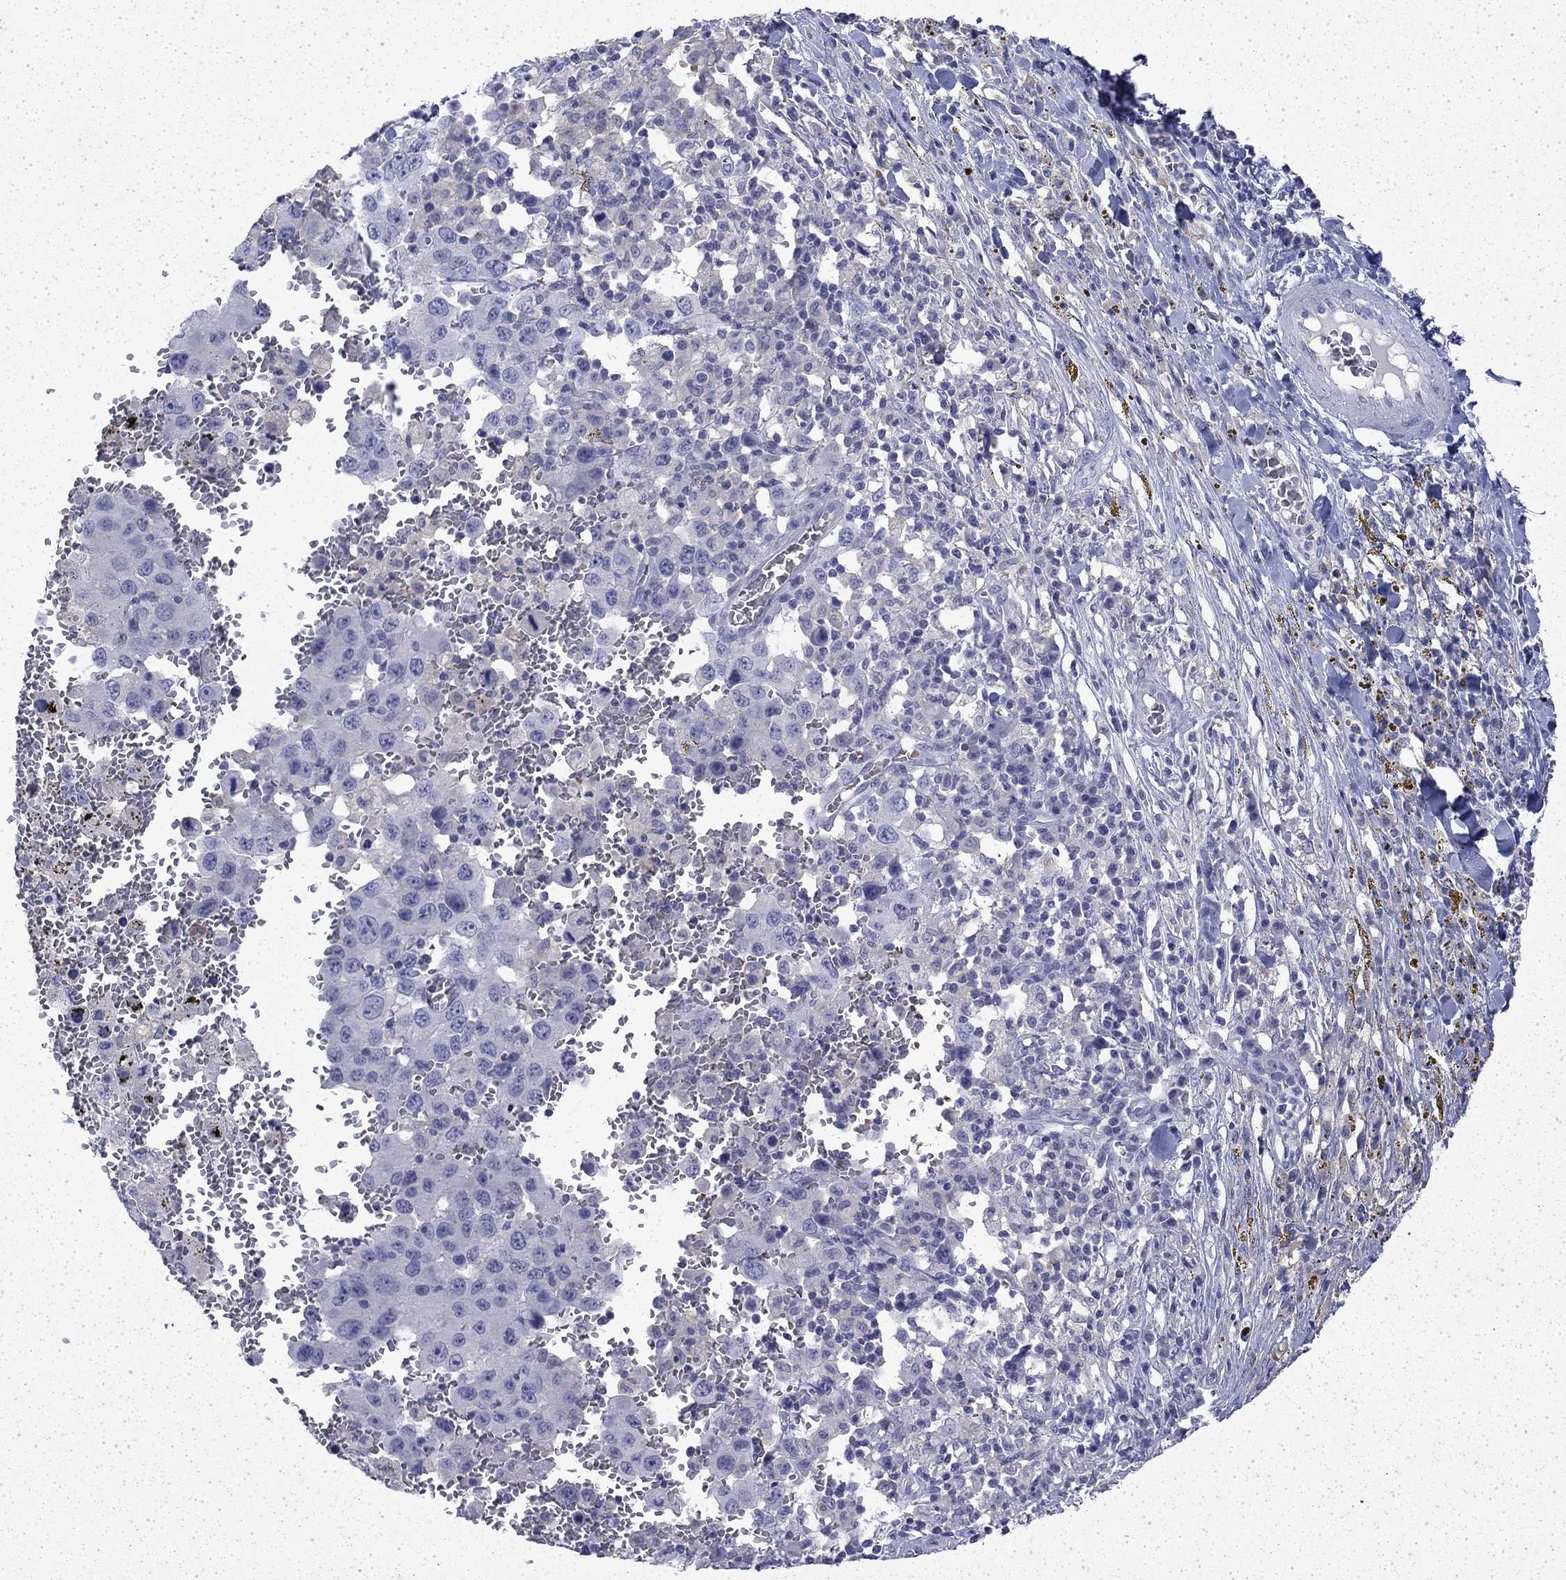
{"staining": {"intensity": "negative", "quantity": "none", "location": "none"}, "tissue": "melanoma", "cell_type": "Tumor cells", "image_type": "cancer", "snomed": [{"axis": "morphology", "description": "Malignant melanoma, NOS"}, {"axis": "topography", "description": "Skin"}], "caption": "The histopathology image demonstrates no staining of tumor cells in malignant melanoma.", "gene": "ENPP6", "patient": {"sex": "female", "age": 91}}